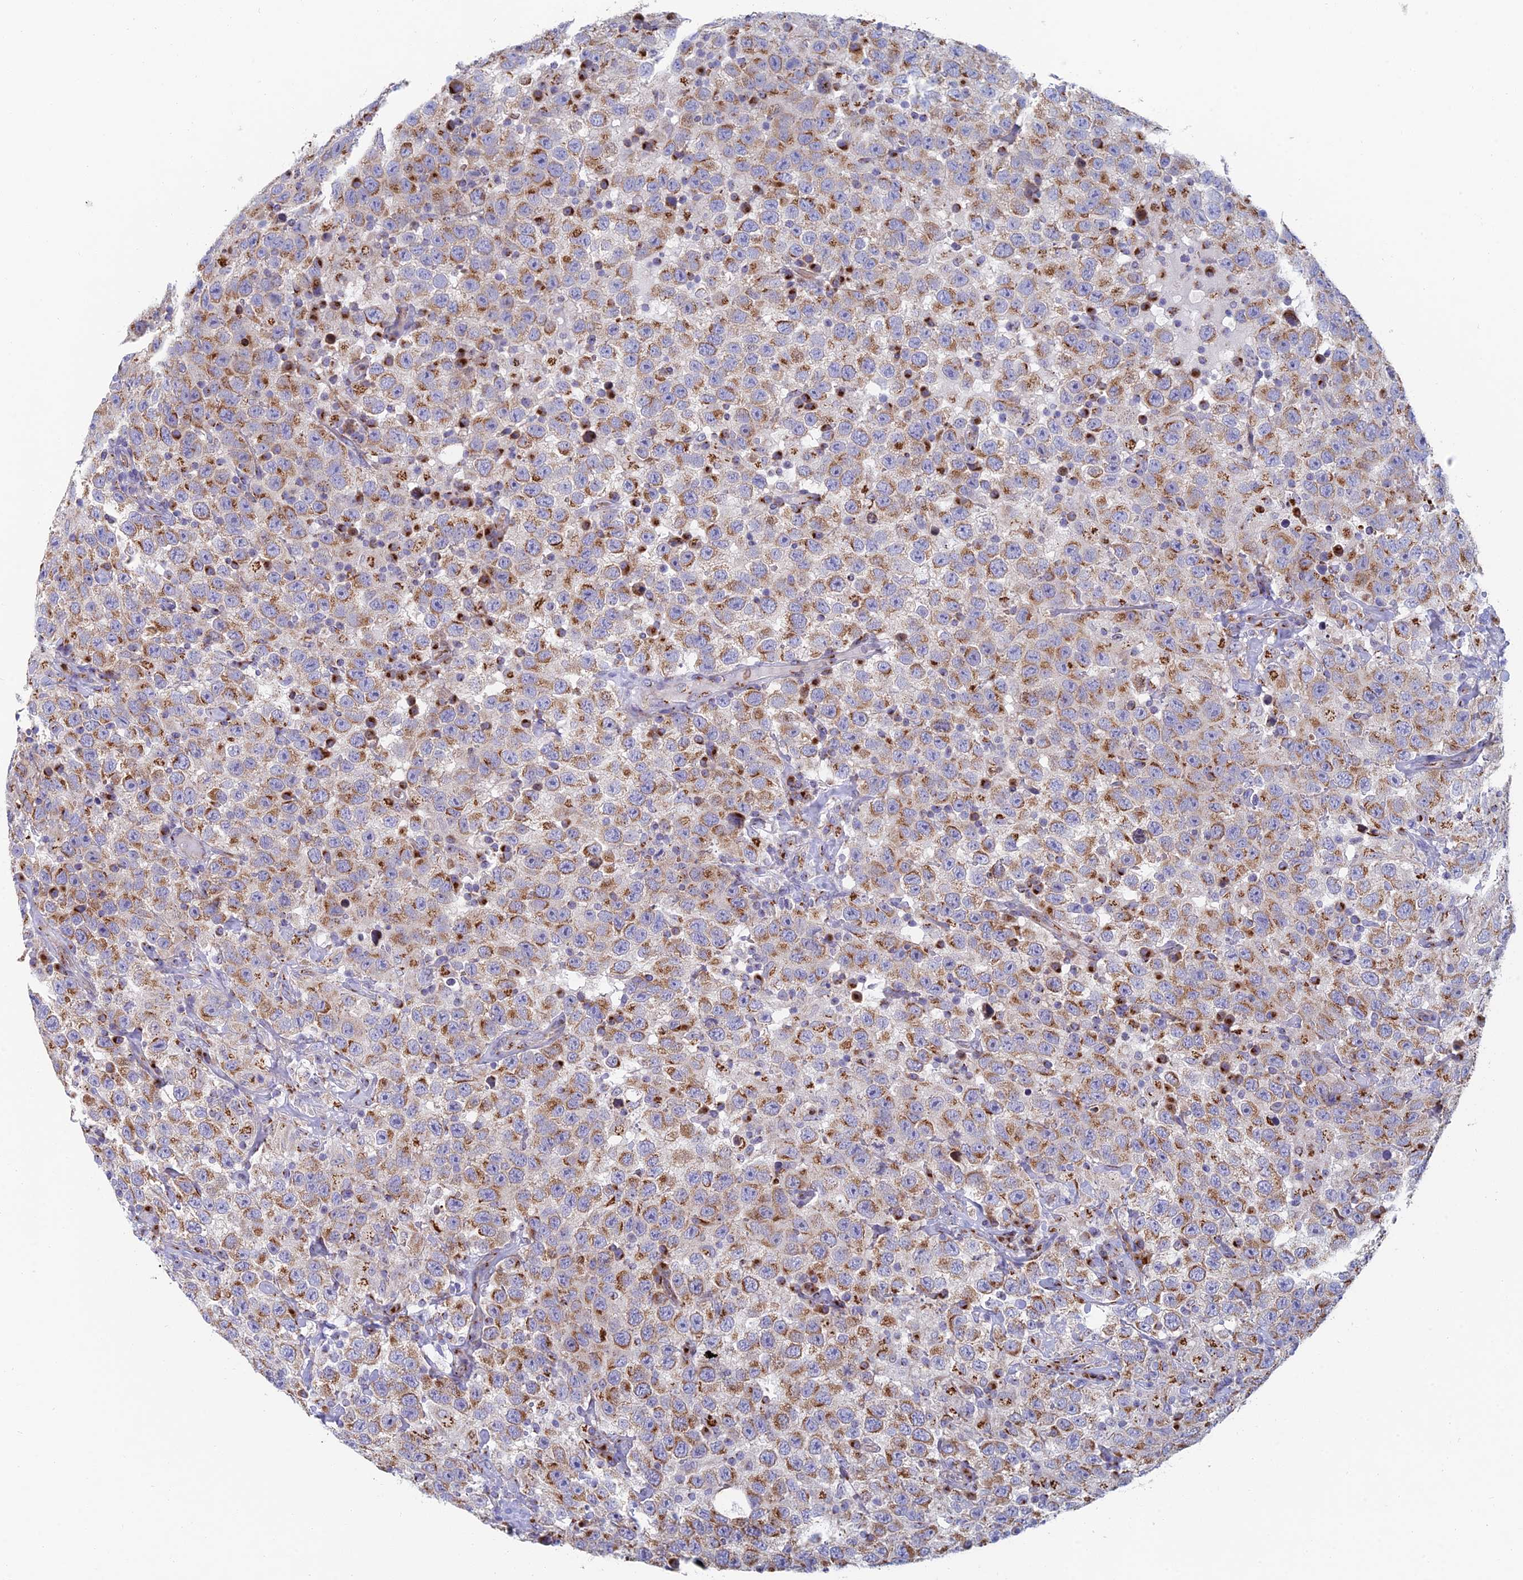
{"staining": {"intensity": "moderate", "quantity": ">75%", "location": "cytoplasmic/membranous"}, "tissue": "testis cancer", "cell_type": "Tumor cells", "image_type": "cancer", "snomed": [{"axis": "morphology", "description": "Seminoma, NOS"}, {"axis": "topography", "description": "Testis"}], "caption": "Immunohistochemistry image of neoplastic tissue: seminoma (testis) stained using immunohistochemistry (IHC) demonstrates medium levels of moderate protein expression localized specifically in the cytoplasmic/membranous of tumor cells, appearing as a cytoplasmic/membranous brown color.", "gene": "HS2ST1", "patient": {"sex": "male", "age": 41}}